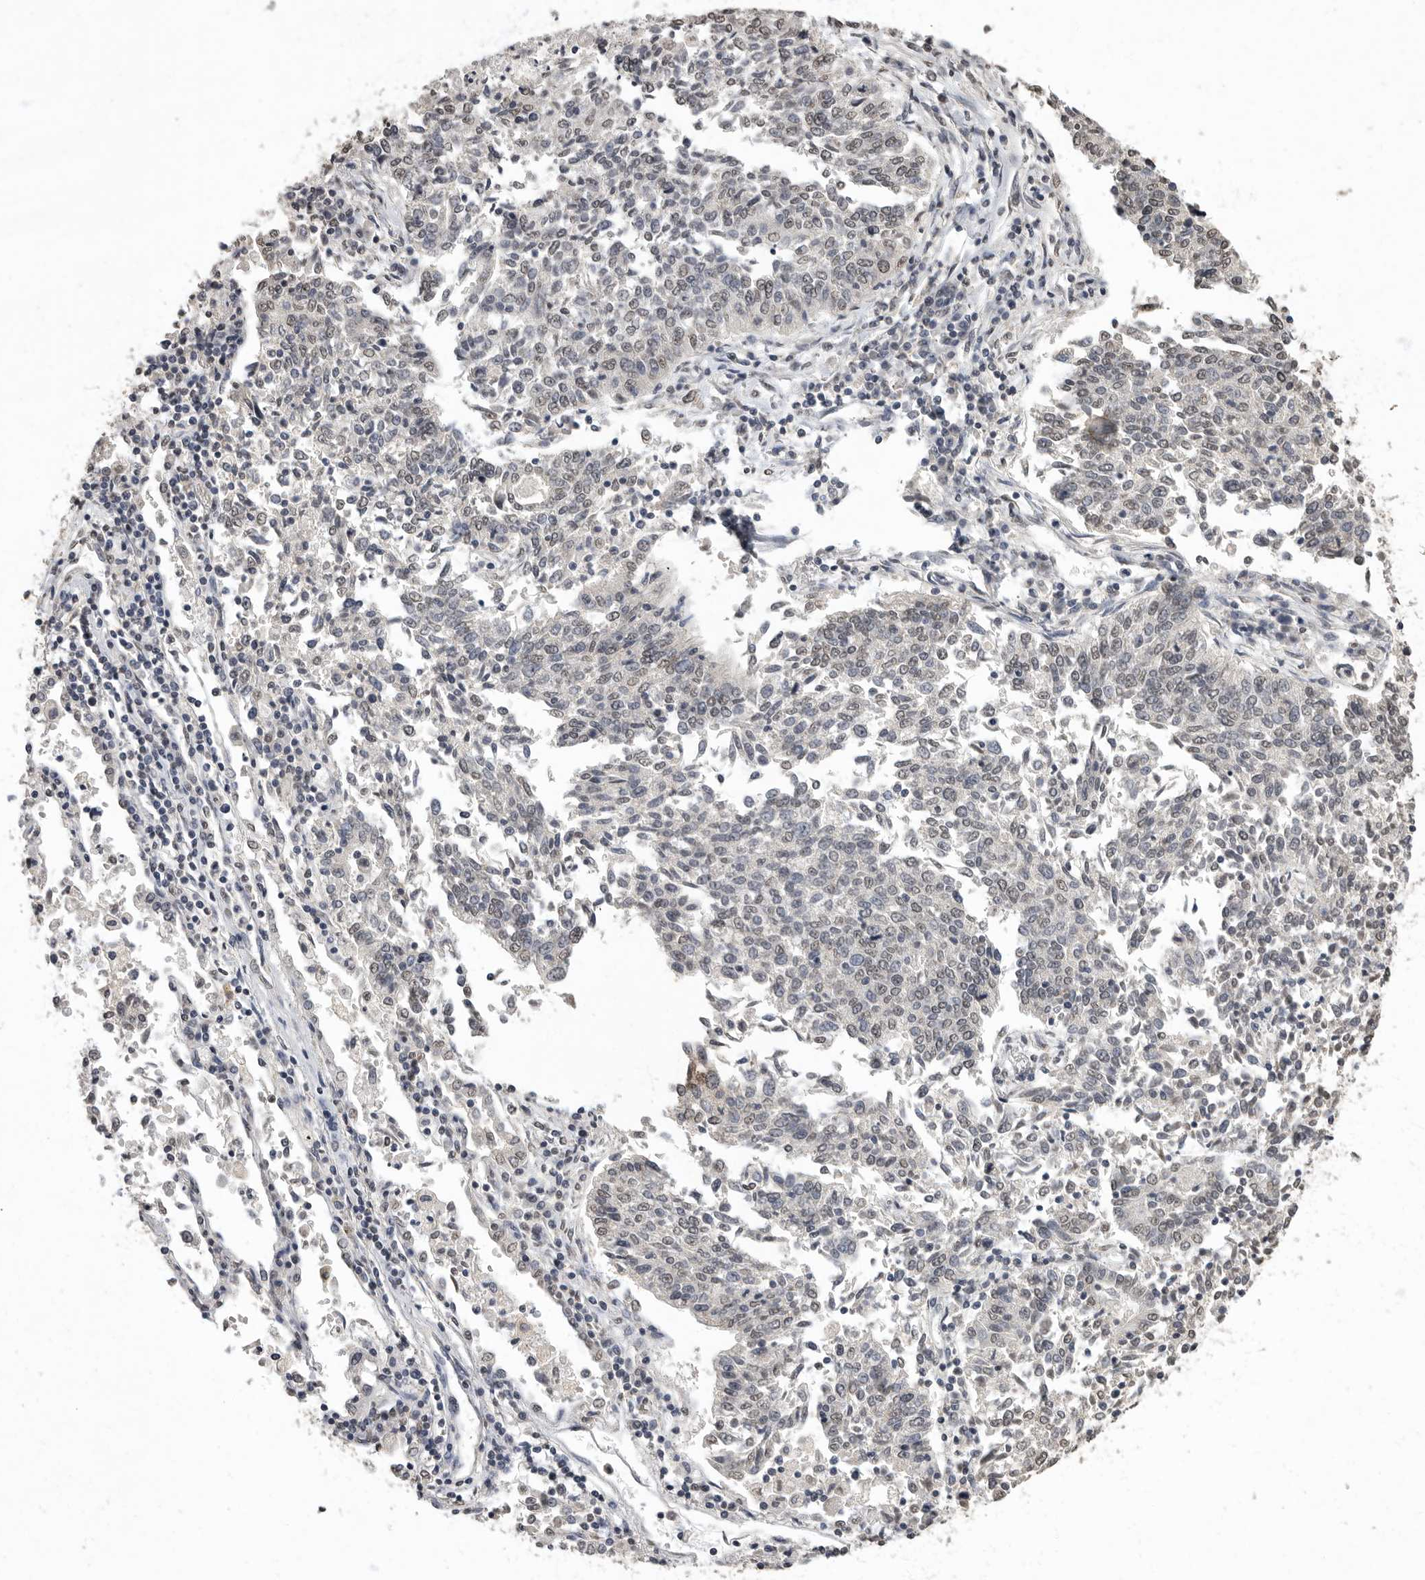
{"staining": {"intensity": "weak", "quantity": "25%-75%", "location": "nuclear"}, "tissue": "lung cancer", "cell_type": "Tumor cells", "image_type": "cancer", "snomed": [{"axis": "morphology", "description": "Normal tissue, NOS"}, {"axis": "morphology", "description": "Squamous cell carcinoma, NOS"}, {"axis": "topography", "description": "Cartilage tissue"}, {"axis": "topography", "description": "Lung"}, {"axis": "topography", "description": "Peripheral nerve tissue"}], "caption": "Tumor cells demonstrate low levels of weak nuclear staining in about 25%-75% of cells in human lung cancer (squamous cell carcinoma). (DAB IHC, brown staining for protein, blue staining for nuclei).", "gene": "NBL1", "patient": {"sex": "female", "age": 49}}